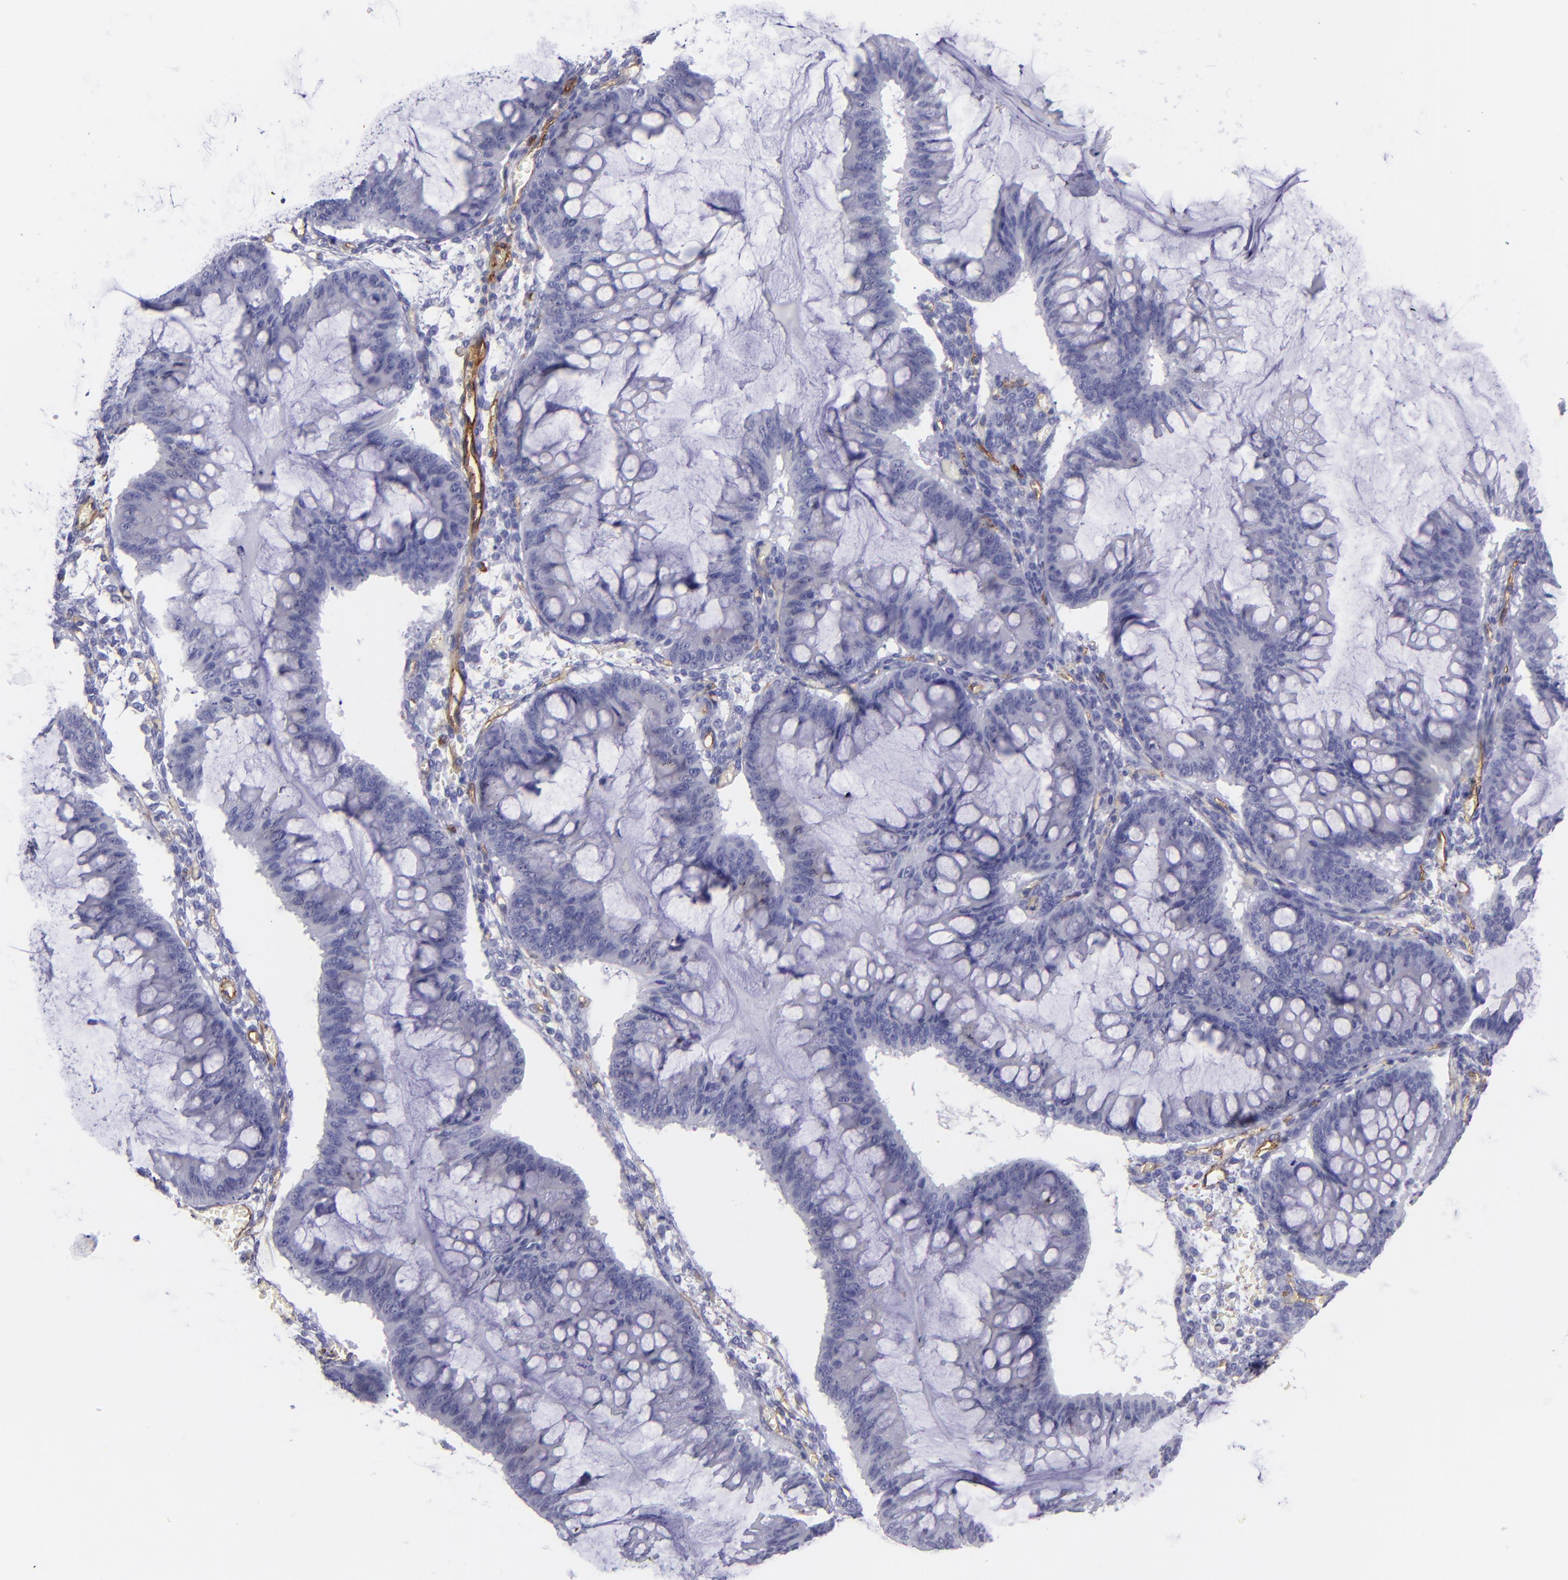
{"staining": {"intensity": "negative", "quantity": "none", "location": "none"}, "tissue": "ovarian cancer", "cell_type": "Tumor cells", "image_type": "cancer", "snomed": [{"axis": "morphology", "description": "Cystadenocarcinoma, mucinous, NOS"}, {"axis": "topography", "description": "Ovary"}], "caption": "There is no significant positivity in tumor cells of ovarian cancer.", "gene": "ENTPD1", "patient": {"sex": "female", "age": 73}}